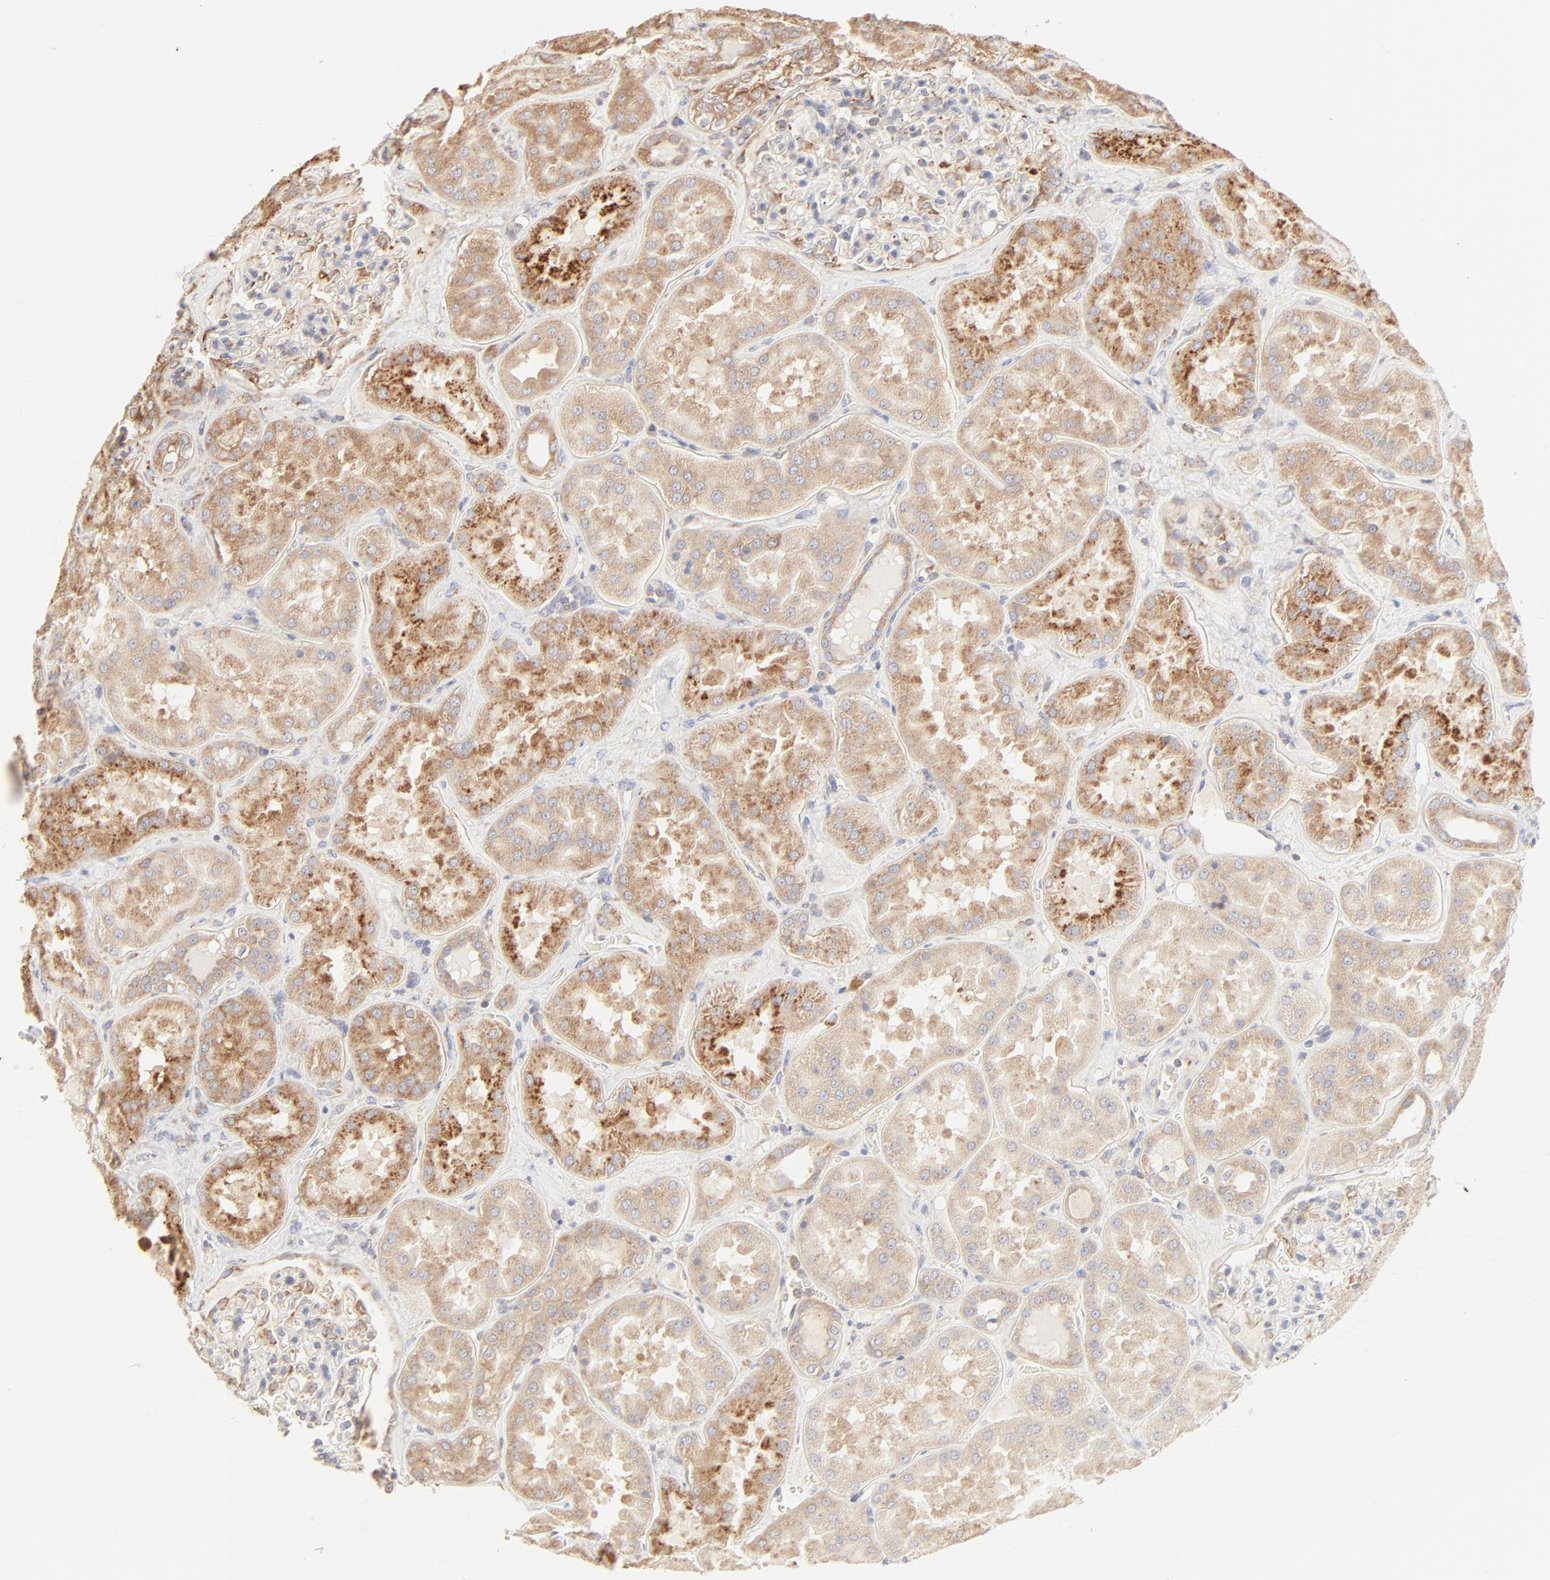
{"staining": {"intensity": "weak", "quantity": "<25%", "location": "cytoplasmic/membranous"}, "tissue": "kidney", "cell_type": "Cells in glomeruli", "image_type": "normal", "snomed": [{"axis": "morphology", "description": "Normal tissue, NOS"}, {"axis": "topography", "description": "Kidney"}], "caption": "Immunohistochemical staining of benign kidney displays no significant expression in cells in glomeruli.", "gene": "RPS20", "patient": {"sex": "female", "age": 56}}